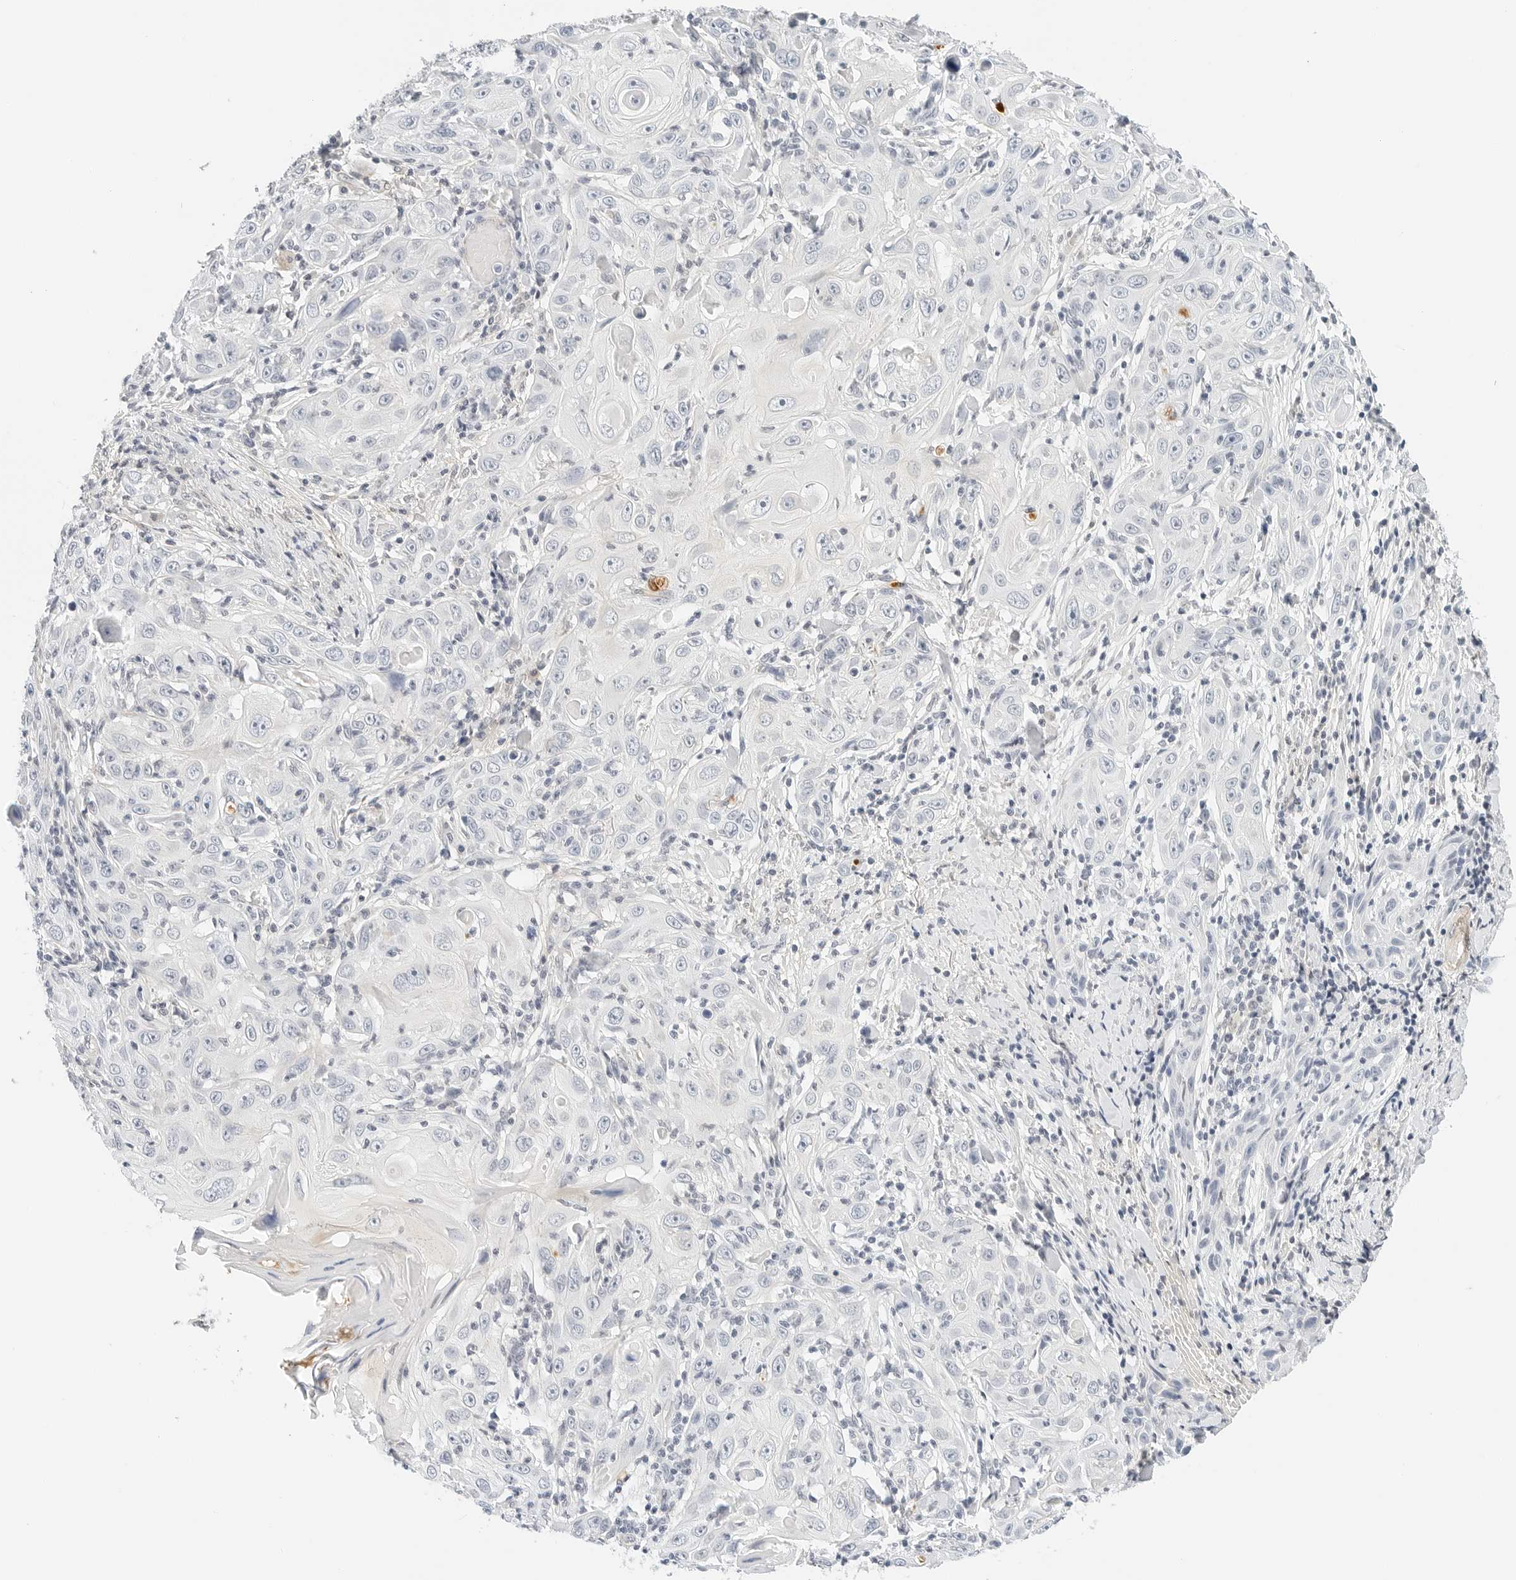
{"staining": {"intensity": "negative", "quantity": "none", "location": "none"}, "tissue": "skin cancer", "cell_type": "Tumor cells", "image_type": "cancer", "snomed": [{"axis": "morphology", "description": "Squamous cell carcinoma, NOS"}, {"axis": "topography", "description": "Skin"}], "caption": "Immunohistochemistry of skin squamous cell carcinoma reveals no expression in tumor cells. (Brightfield microscopy of DAB (3,3'-diaminobenzidine) IHC at high magnification).", "gene": "PKDCC", "patient": {"sex": "female", "age": 88}}